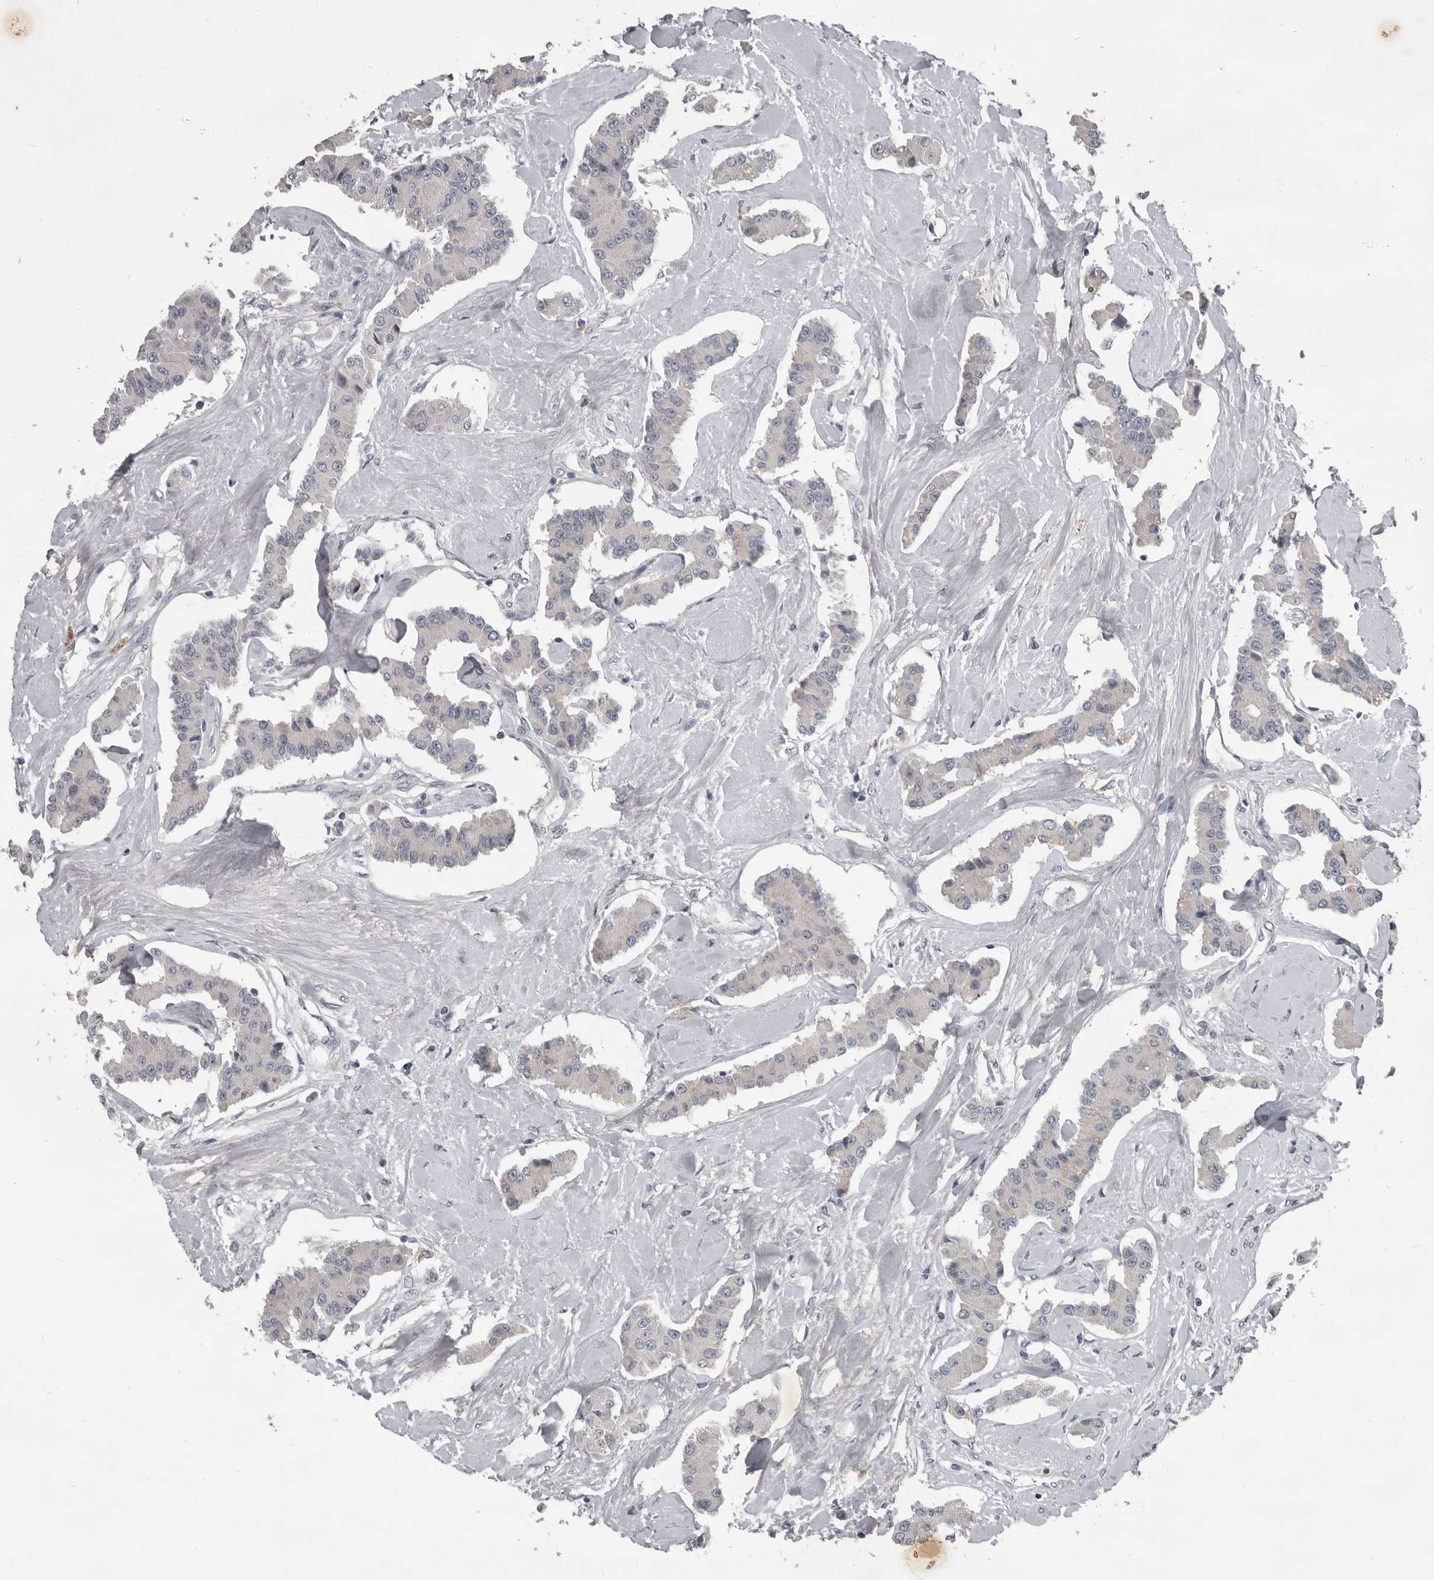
{"staining": {"intensity": "negative", "quantity": "none", "location": "none"}, "tissue": "carcinoid", "cell_type": "Tumor cells", "image_type": "cancer", "snomed": [{"axis": "morphology", "description": "Carcinoid, malignant, NOS"}, {"axis": "topography", "description": "Pancreas"}], "caption": "Image shows no significant protein staining in tumor cells of carcinoid. (Immunohistochemistry, brightfield microscopy, high magnification).", "gene": "C1orf216", "patient": {"sex": "male", "age": 41}}